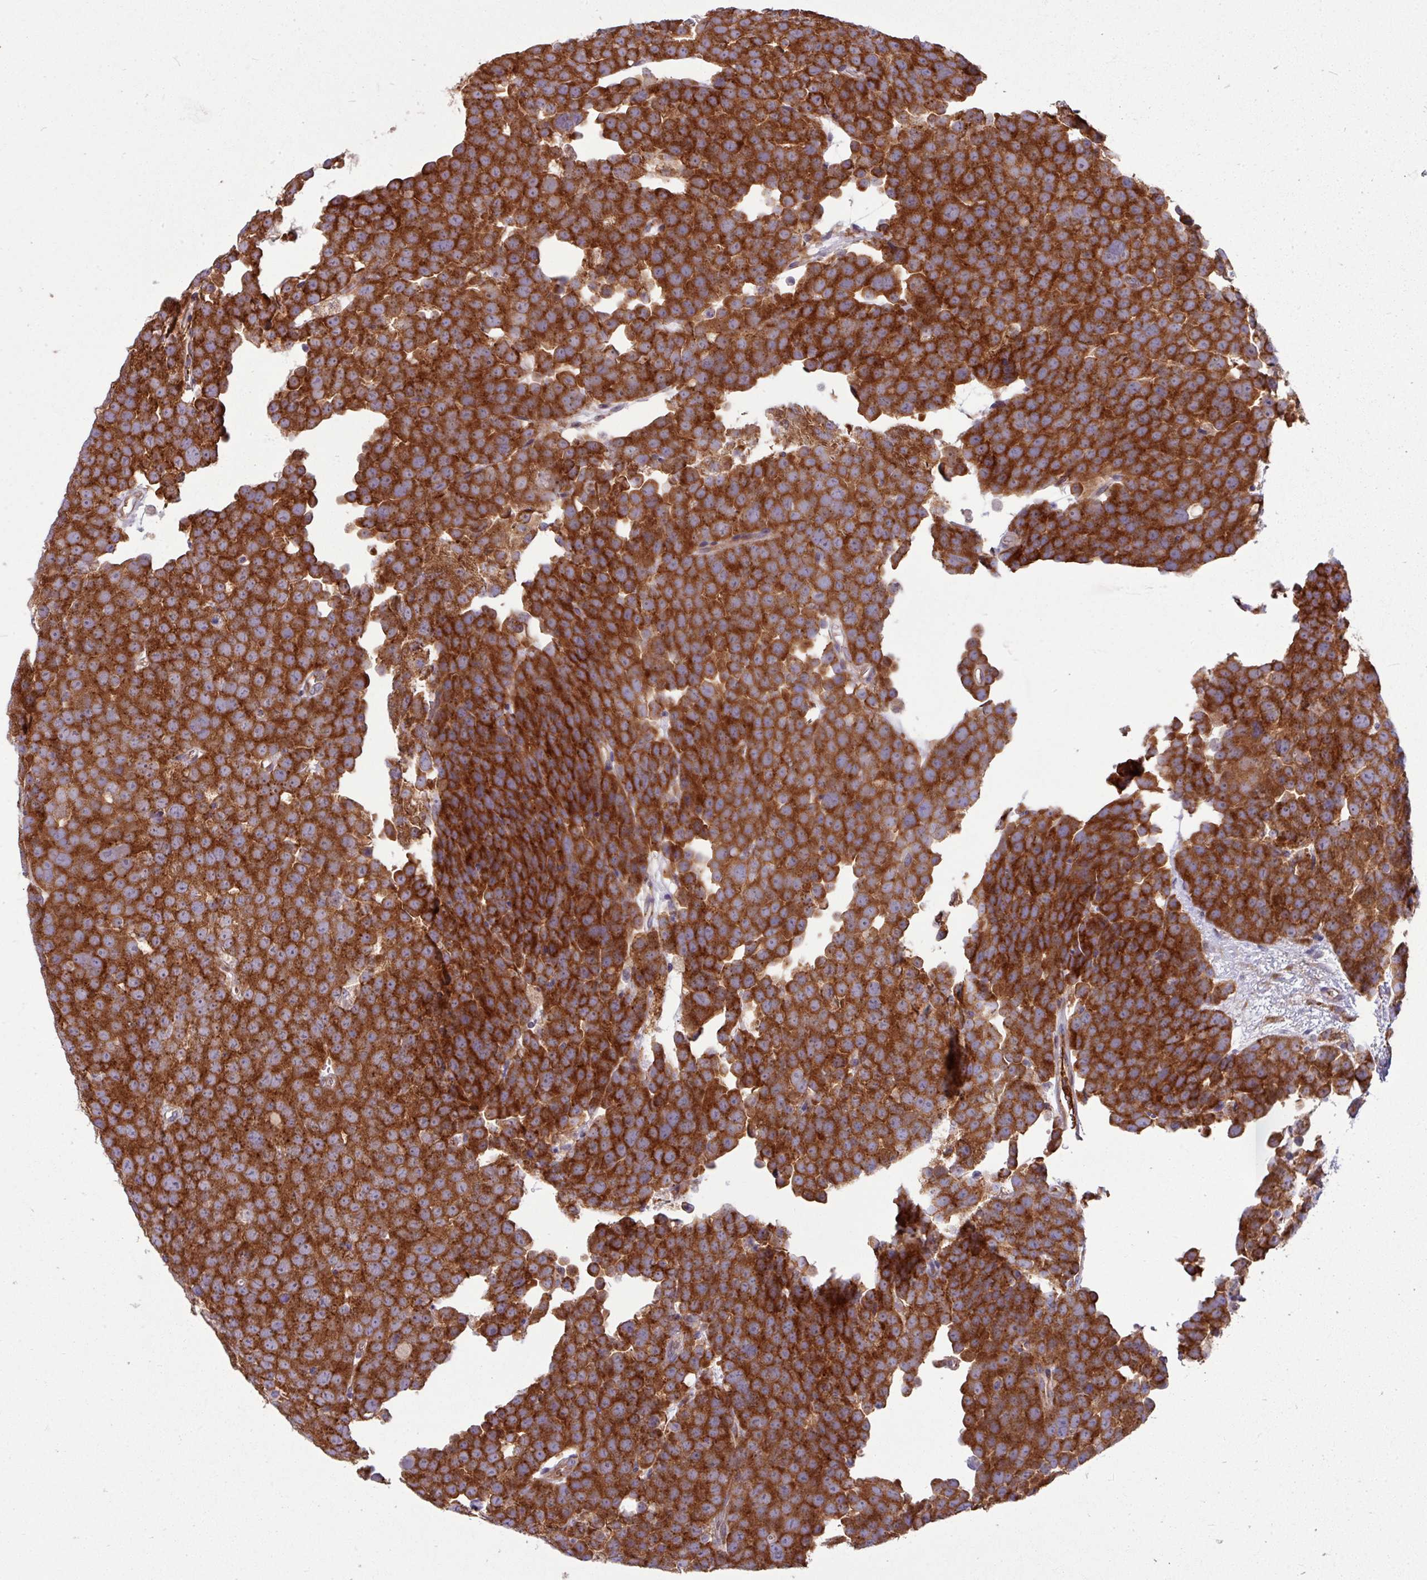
{"staining": {"intensity": "strong", "quantity": ">75%", "location": "cytoplasmic/membranous"}, "tissue": "testis cancer", "cell_type": "Tumor cells", "image_type": "cancer", "snomed": [{"axis": "morphology", "description": "Seminoma, NOS"}, {"axis": "topography", "description": "Testis"}], "caption": "Brown immunohistochemical staining in testis seminoma exhibits strong cytoplasmic/membranous expression in approximately >75% of tumor cells.", "gene": "LSM12", "patient": {"sex": "male", "age": 71}}